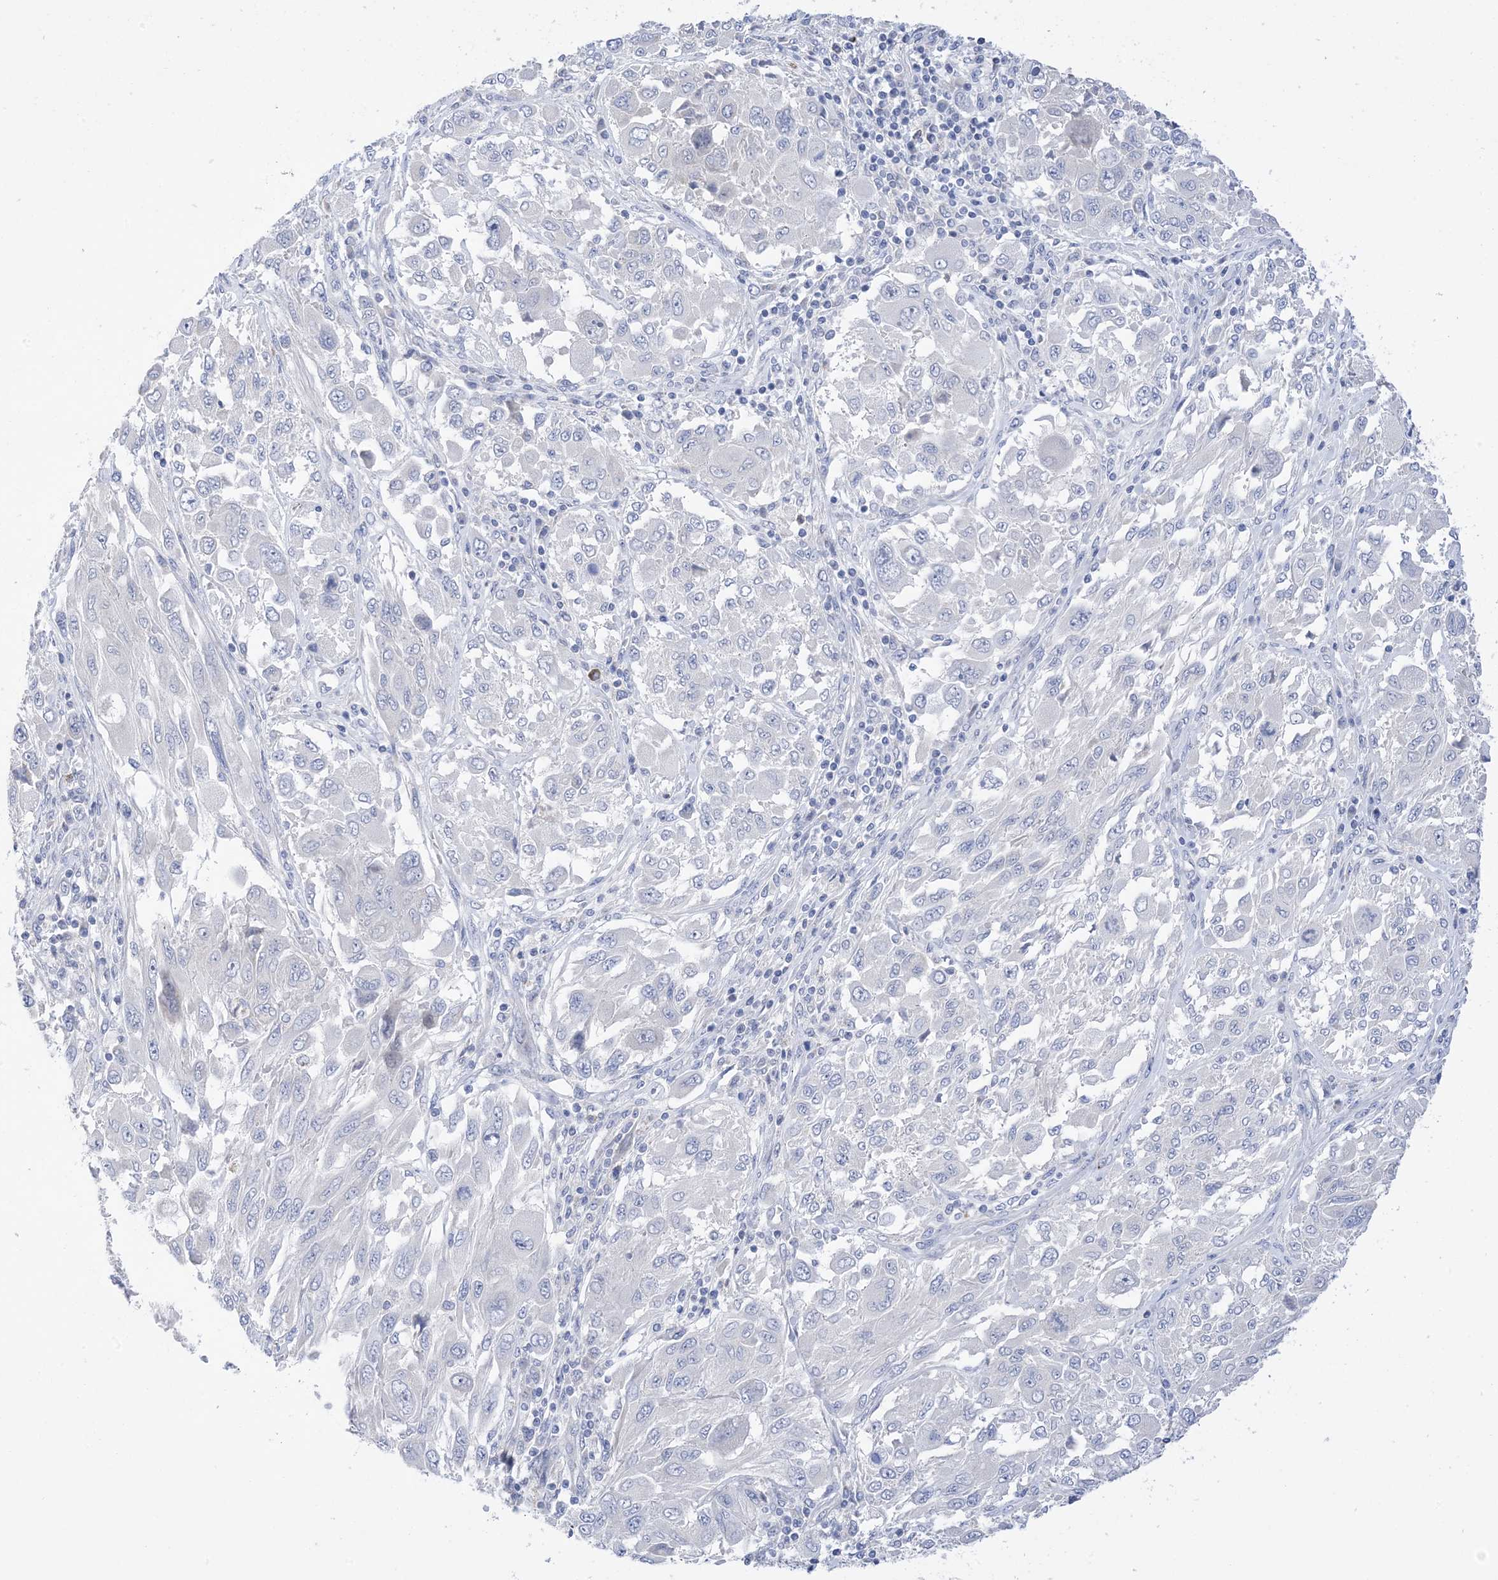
{"staining": {"intensity": "negative", "quantity": "none", "location": "none"}, "tissue": "melanoma", "cell_type": "Tumor cells", "image_type": "cancer", "snomed": [{"axis": "morphology", "description": "Malignant melanoma, NOS"}, {"axis": "topography", "description": "Skin"}], "caption": "Tumor cells show no significant protein expression in melanoma. (DAB (3,3'-diaminobenzidine) immunohistochemistry visualized using brightfield microscopy, high magnification).", "gene": "PLK4", "patient": {"sex": "female", "age": 91}}